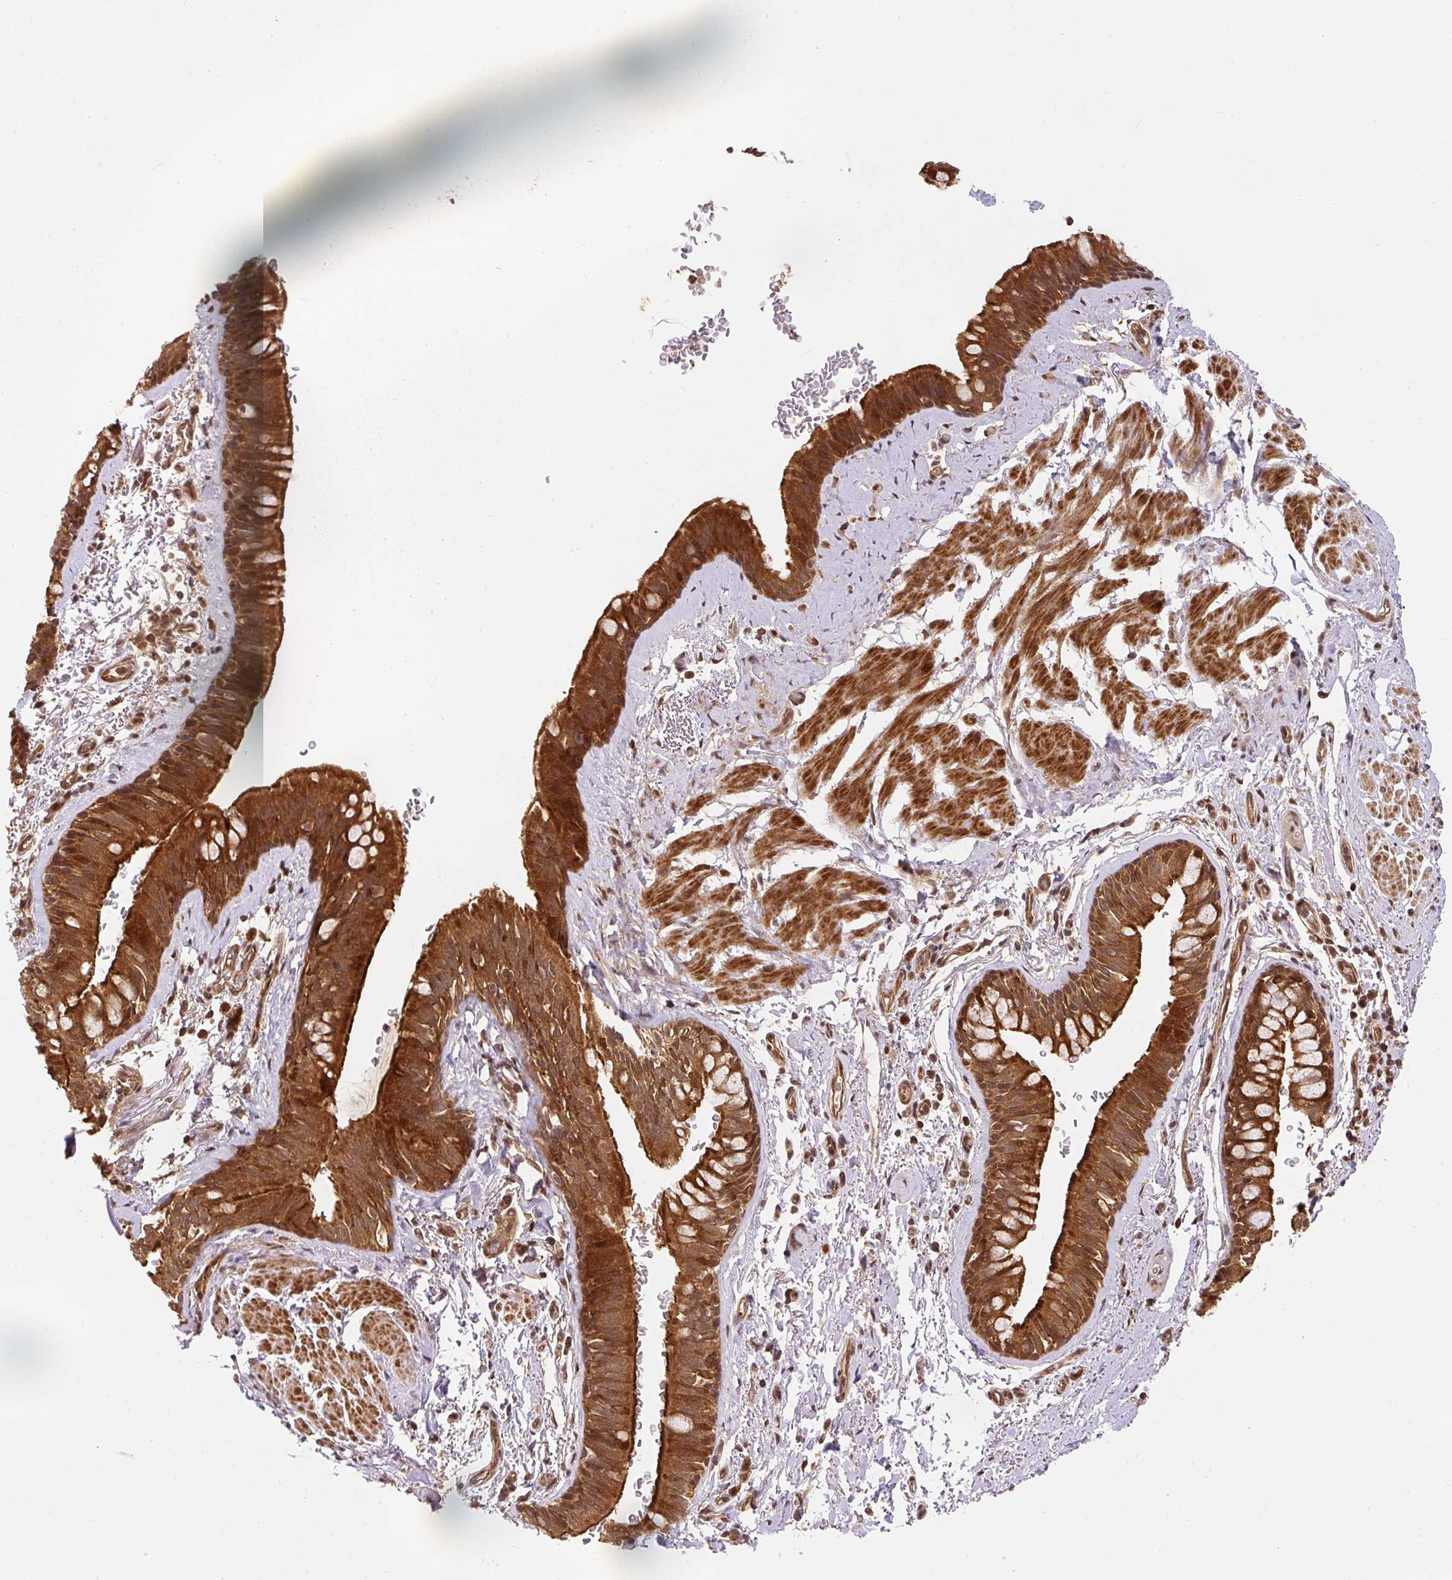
{"staining": {"intensity": "strong", "quantity": ">75%", "location": "cytoplasmic/membranous,nuclear"}, "tissue": "bronchus", "cell_type": "Respiratory epithelial cells", "image_type": "normal", "snomed": [{"axis": "morphology", "description": "Normal tissue, NOS"}, {"axis": "topography", "description": "Bronchus"}], "caption": "Immunohistochemistry (DAB) staining of unremarkable bronchus reveals strong cytoplasmic/membranous,nuclear protein staining in about >75% of respiratory epithelial cells.", "gene": "PSMD1", "patient": {"sex": "male", "age": 67}}